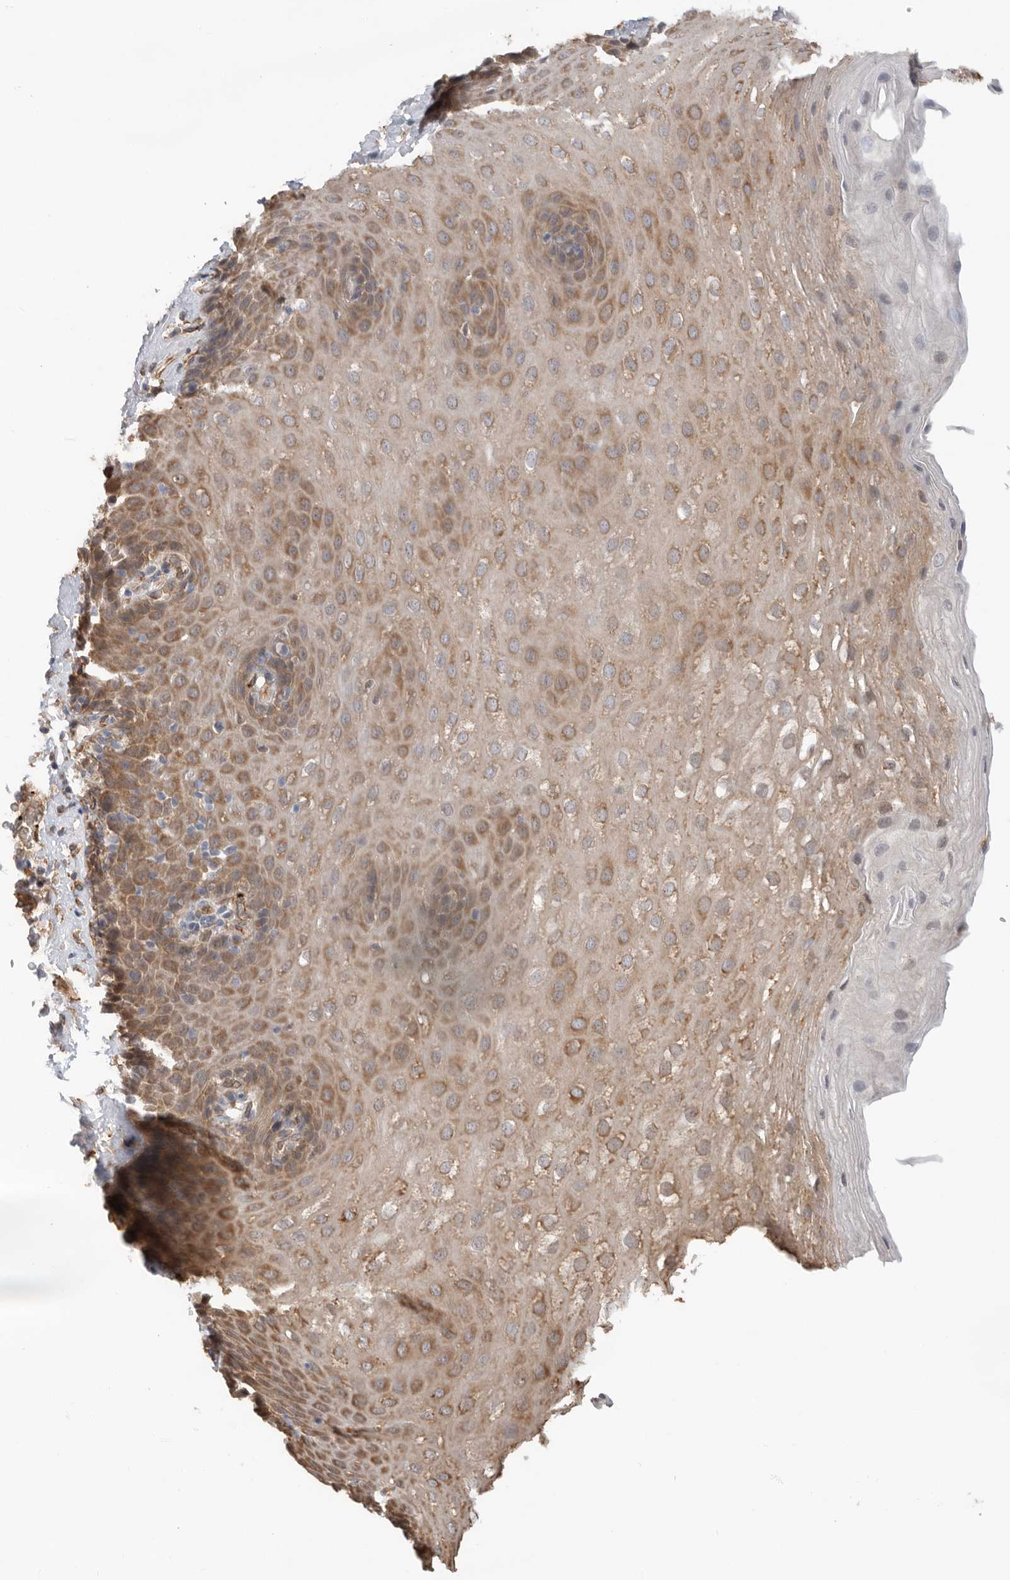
{"staining": {"intensity": "moderate", "quantity": ">75%", "location": "cytoplasmic/membranous"}, "tissue": "esophagus", "cell_type": "Squamous epithelial cells", "image_type": "normal", "snomed": [{"axis": "morphology", "description": "Normal tissue, NOS"}, {"axis": "topography", "description": "Esophagus"}], "caption": "A medium amount of moderate cytoplasmic/membranous staining is present in approximately >75% of squamous epithelial cells in normal esophagus.", "gene": "CDC42BPB", "patient": {"sex": "female", "age": 66}}